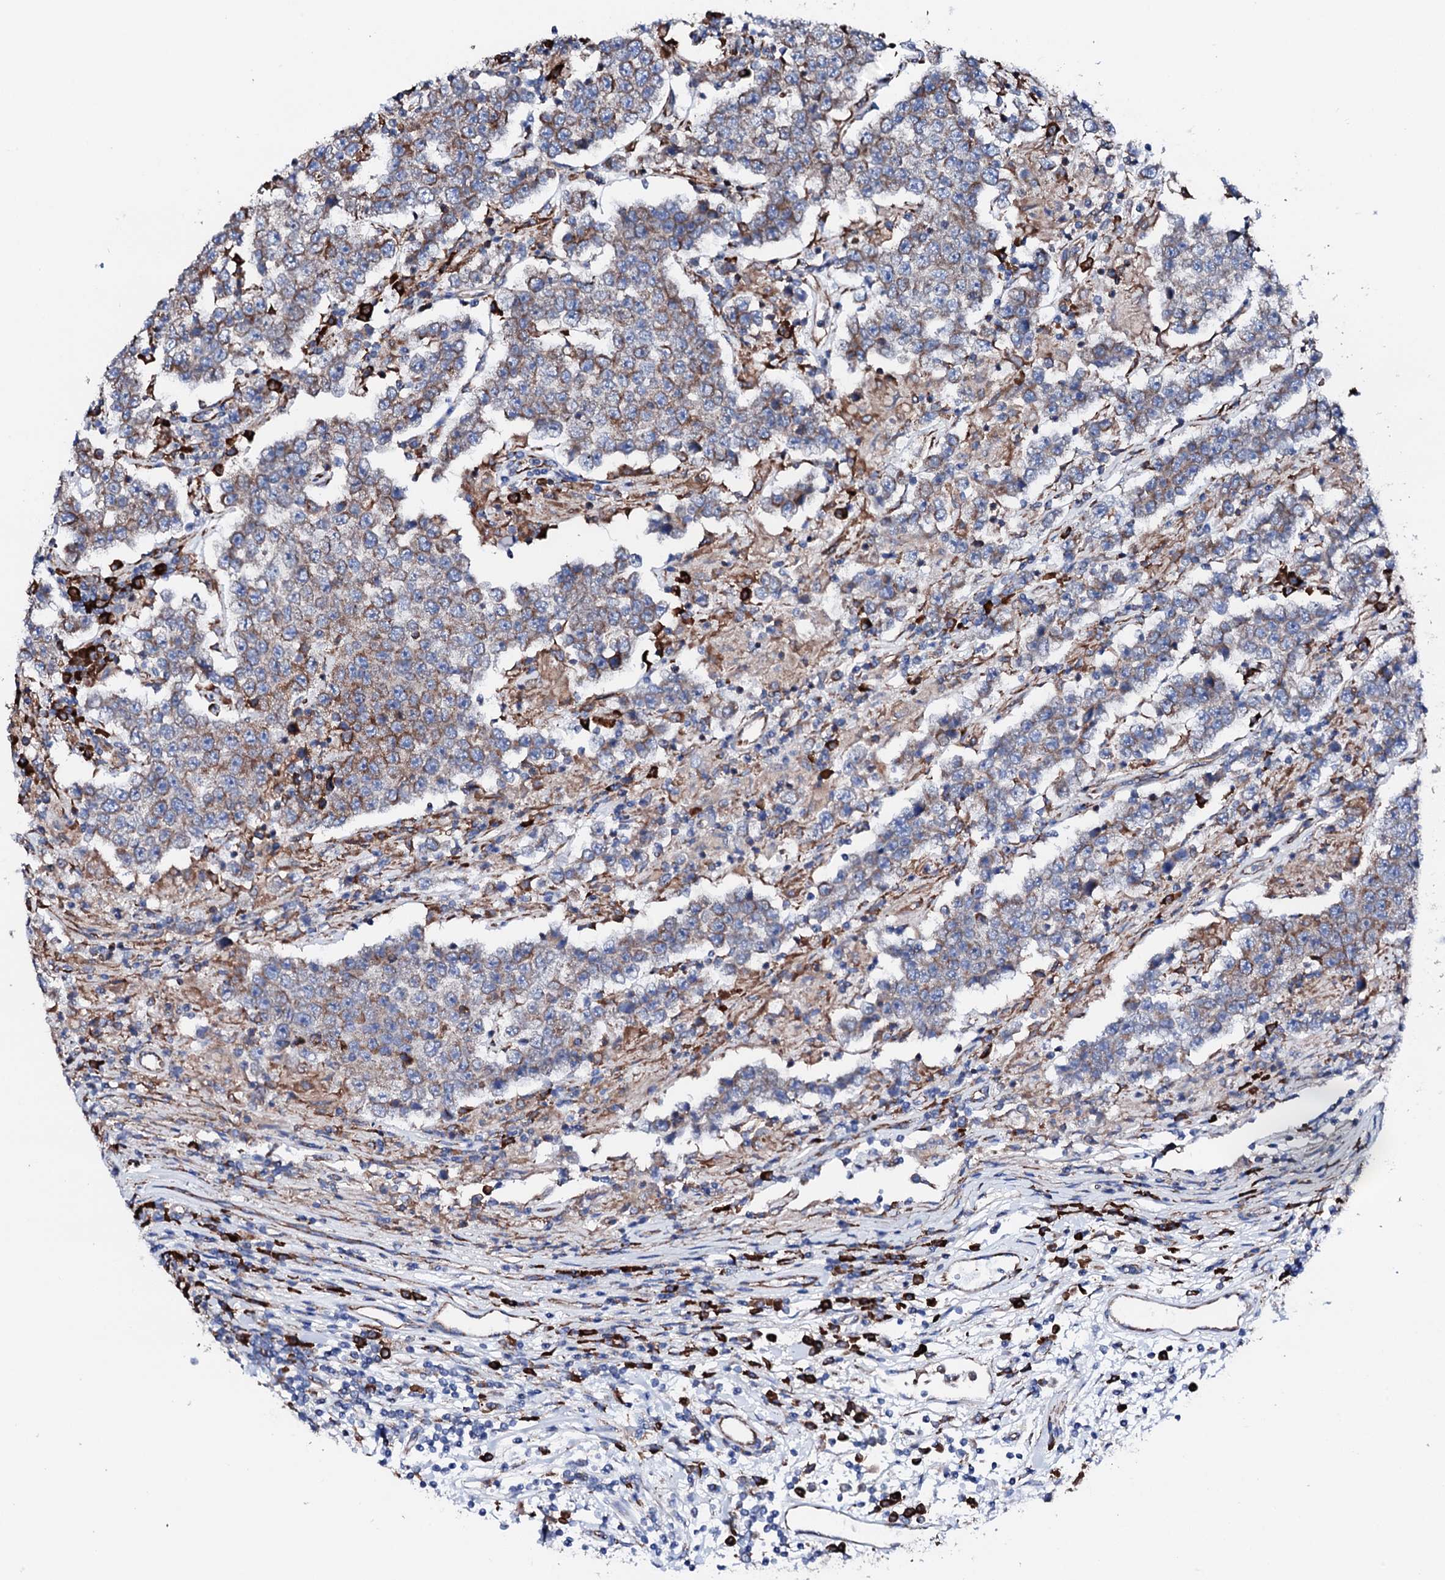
{"staining": {"intensity": "moderate", "quantity": "<25%", "location": "cytoplasmic/membranous"}, "tissue": "testis cancer", "cell_type": "Tumor cells", "image_type": "cancer", "snomed": [{"axis": "morphology", "description": "Normal tissue, NOS"}, {"axis": "morphology", "description": "Urothelial carcinoma, High grade"}, {"axis": "morphology", "description": "Seminoma, NOS"}, {"axis": "morphology", "description": "Carcinoma, Embryonal, NOS"}, {"axis": "topography", "description": "Urinary bladder"}, {"axis": "topography", "description": "Testis"}], "caption": "About <25% of tumor cells in human testis cancer show moderate cytoplasmic/membranous protein staining as visualized by brown immunohistochemical staining.", "gene": "AMDHD1", "patient": {"sex": "male", "age": 41}}